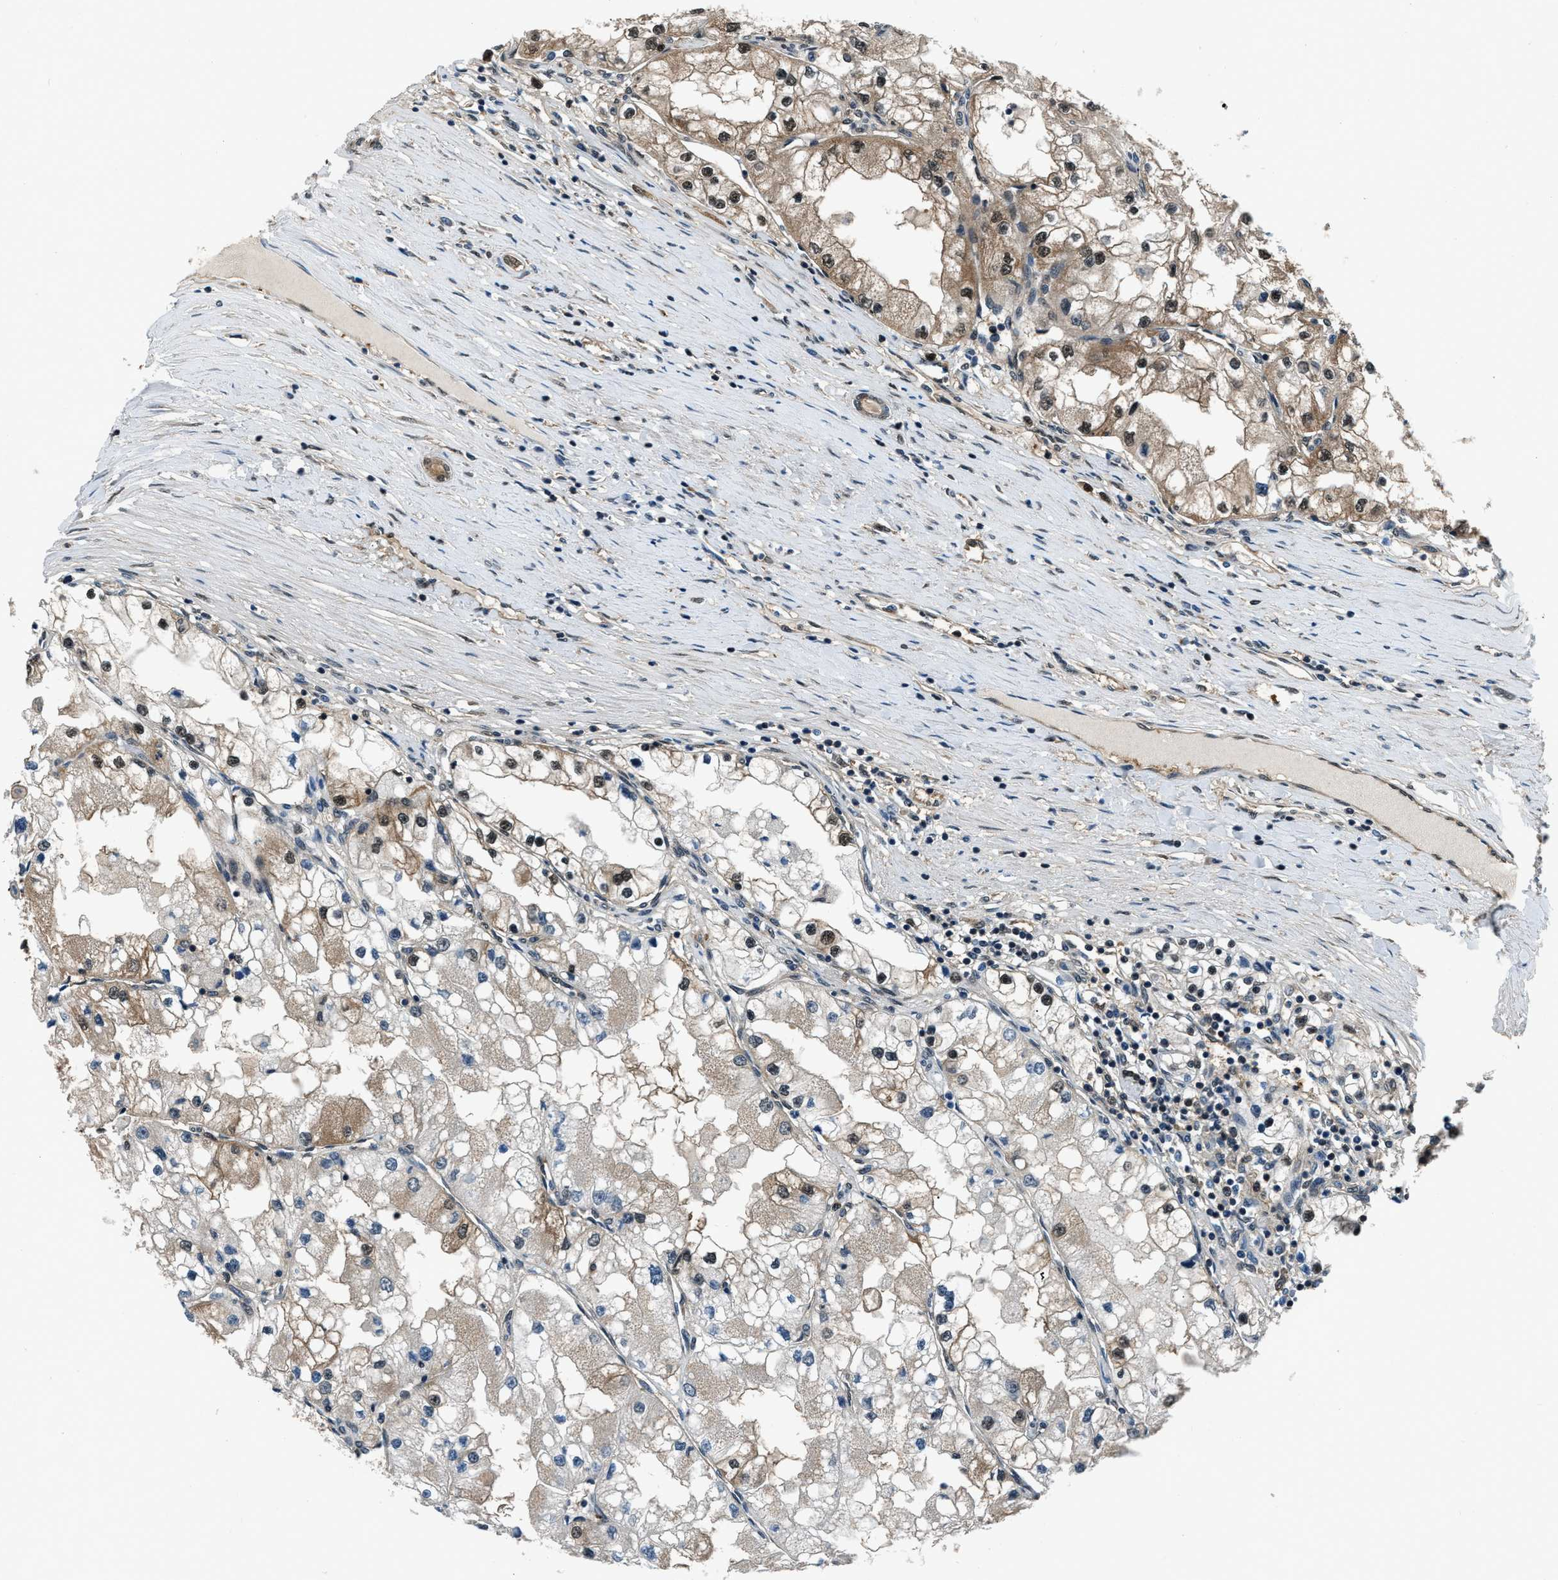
{"staining": {"intensity": "moderate", "quantity": "25%-75%", "location": "cytoplasmic/membranous,nuclear"}, "tissue": "renal cancer", "cell_type": "Tumor cells", "image_type": "cancer", "snomed": [{"axis": "morphology", "description": "Adenocarcinoma, NOS"}, {"axis": "topography", "description": "Kidney"}], "caption": "Human renal cancer (adenocarcinoma) stained with a brown dye reveals moderate cytoplasmic/membranous and nuclear positive staining in approximately 25%-75% of tumor cells.", "gene": "NUDCD3", "patient": {"sex": "male", "age": 68}}